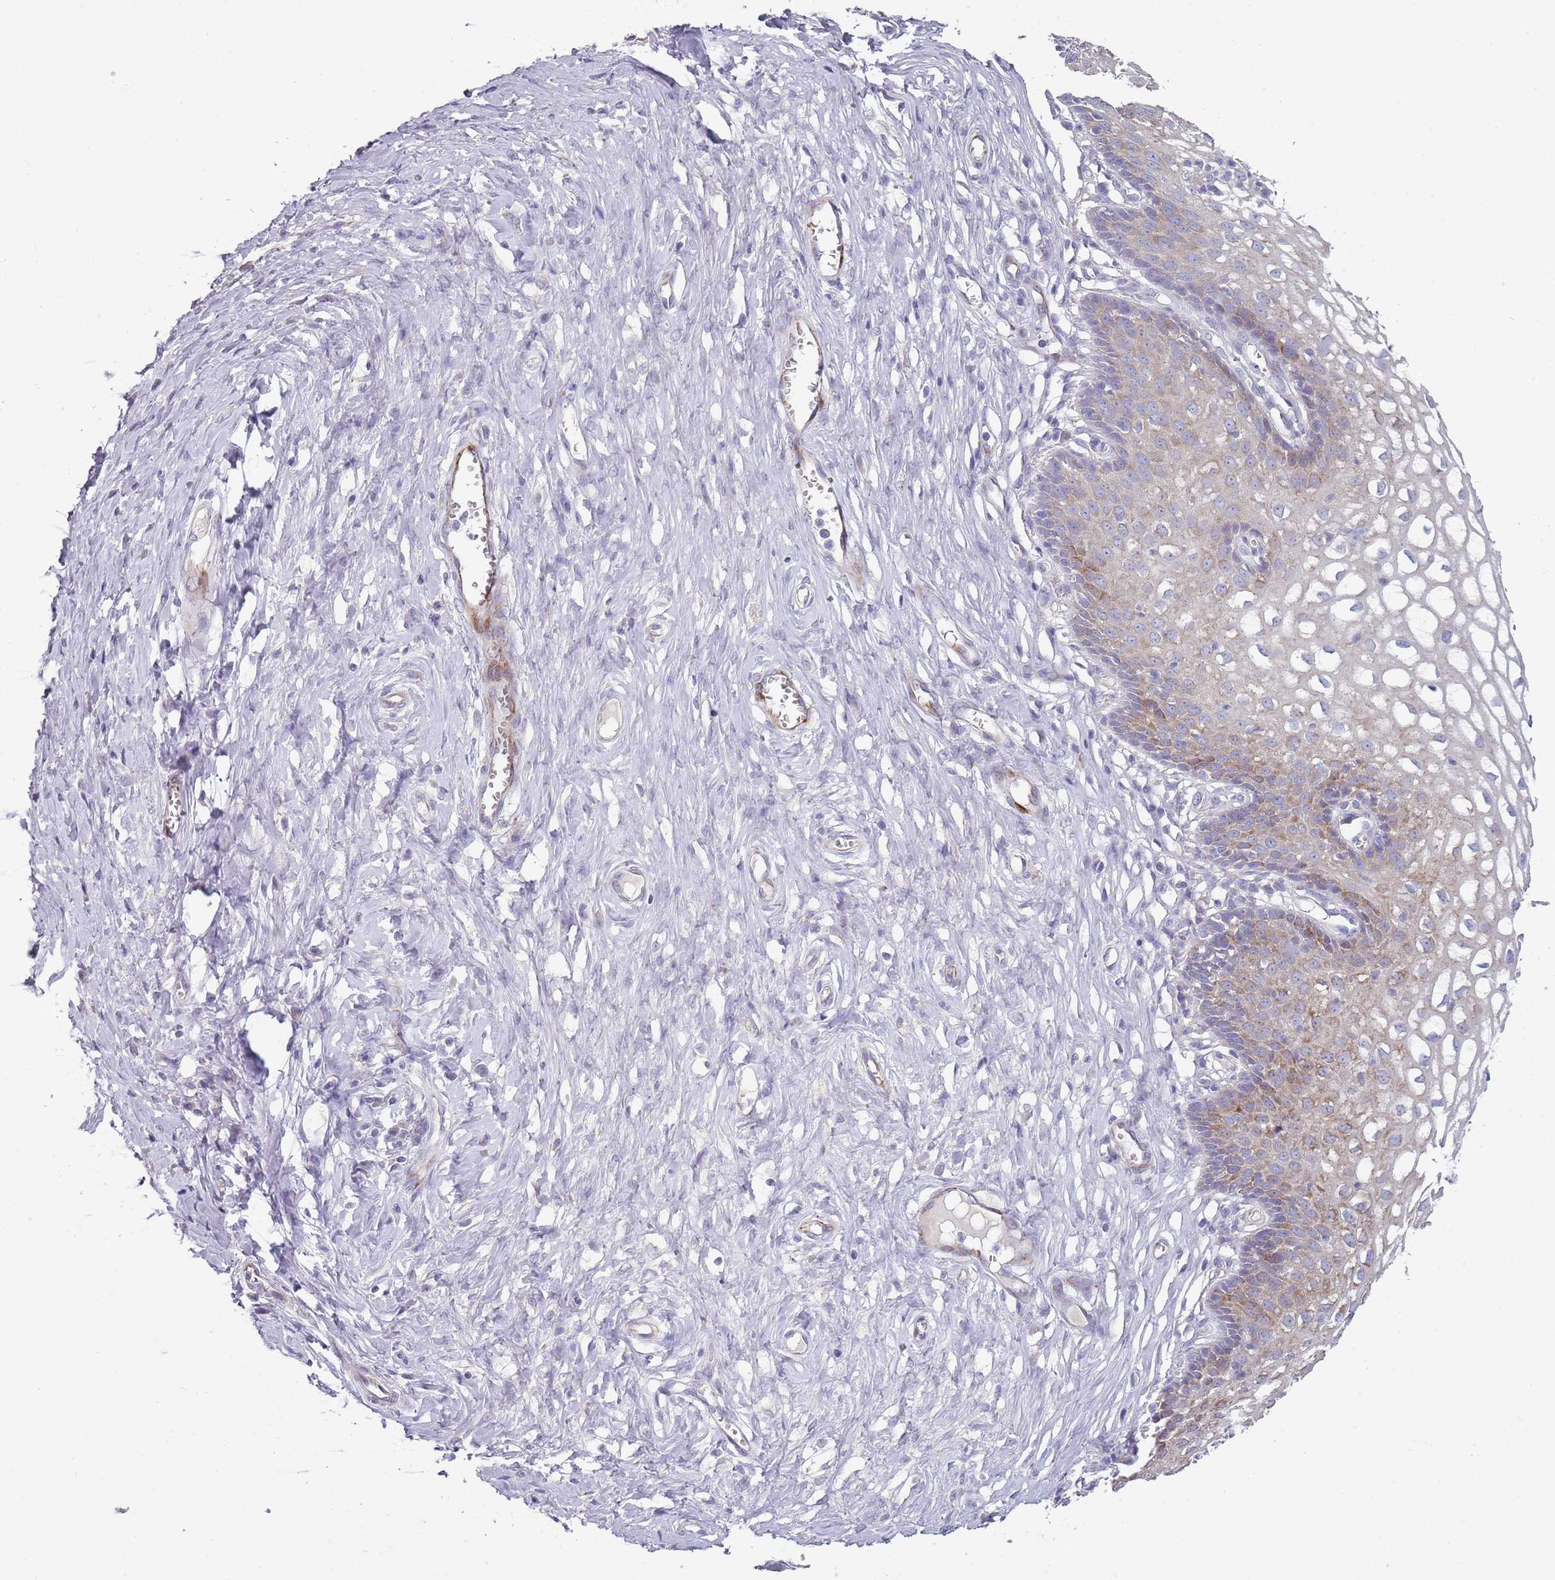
{"staining": {"intensity": "negative", "quantity": "none", "location": "none"}, "tissue": "cervix", "cell_type": "Glandular cells", "image_type": "normal", "snomed": [{"axis": "morphology", "description": "Normal tissue, NOS"}, {"axis": "morphology", "description": "Adenocarcinoma, NOS"}, {"axis": "topography", "description": "Cervix"}], "caption": "Immunohistochemical staining of benign cervix displays no significant expression in glandular cells. The staining is performed using DAB (3,3'-diaminobenzidine) brown chromogen with nuclei counter-stained in using hematoxylin.", "gene": "ZNF583", "patient": {"sex": "female", "age": 29}}